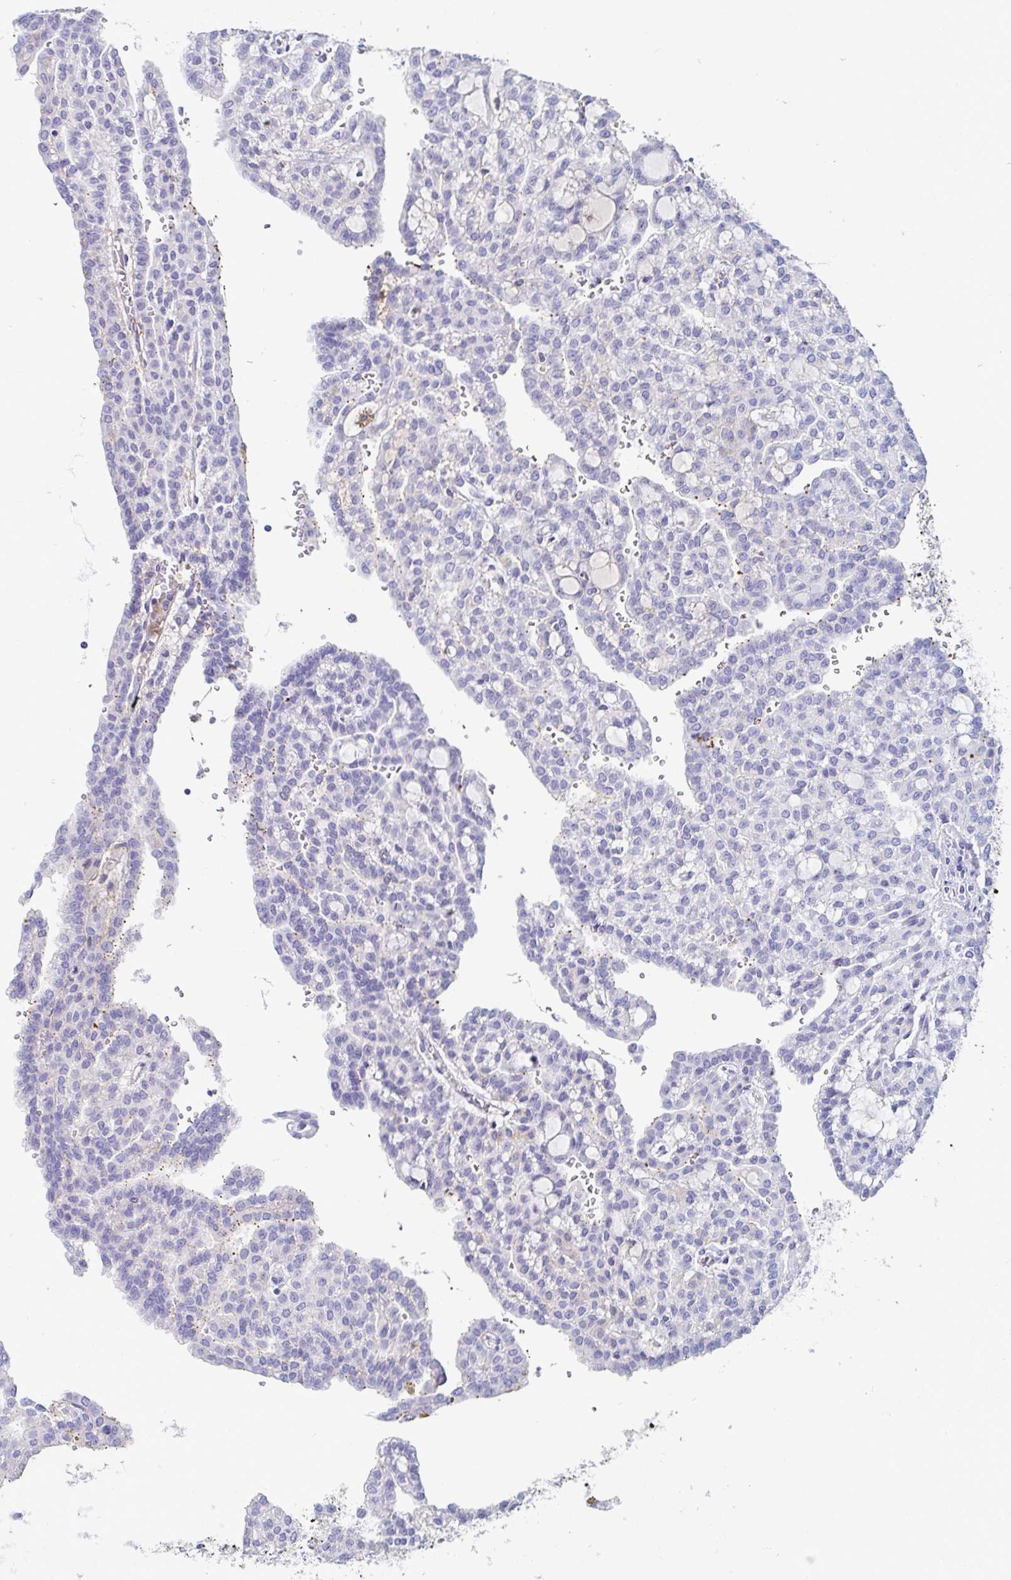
{"staining": {"intensity": "negative", "quantity": "none", "location": "none"}, "tissue": "renal cancer", "cell_type": "Tumor cells", "image_type": "cancer", "snomed": [{"axis": "morphology", "description": "Adenocarcinoma, NOS"}, {"axis": "topography", "description": "Kidney"}], "caption": "Renal cancer was stained to show a protein in brown. There is no significant positivity in tumor cells.", "gene": "C4orf17", "patient": {"sex": "male", "age": 63}}